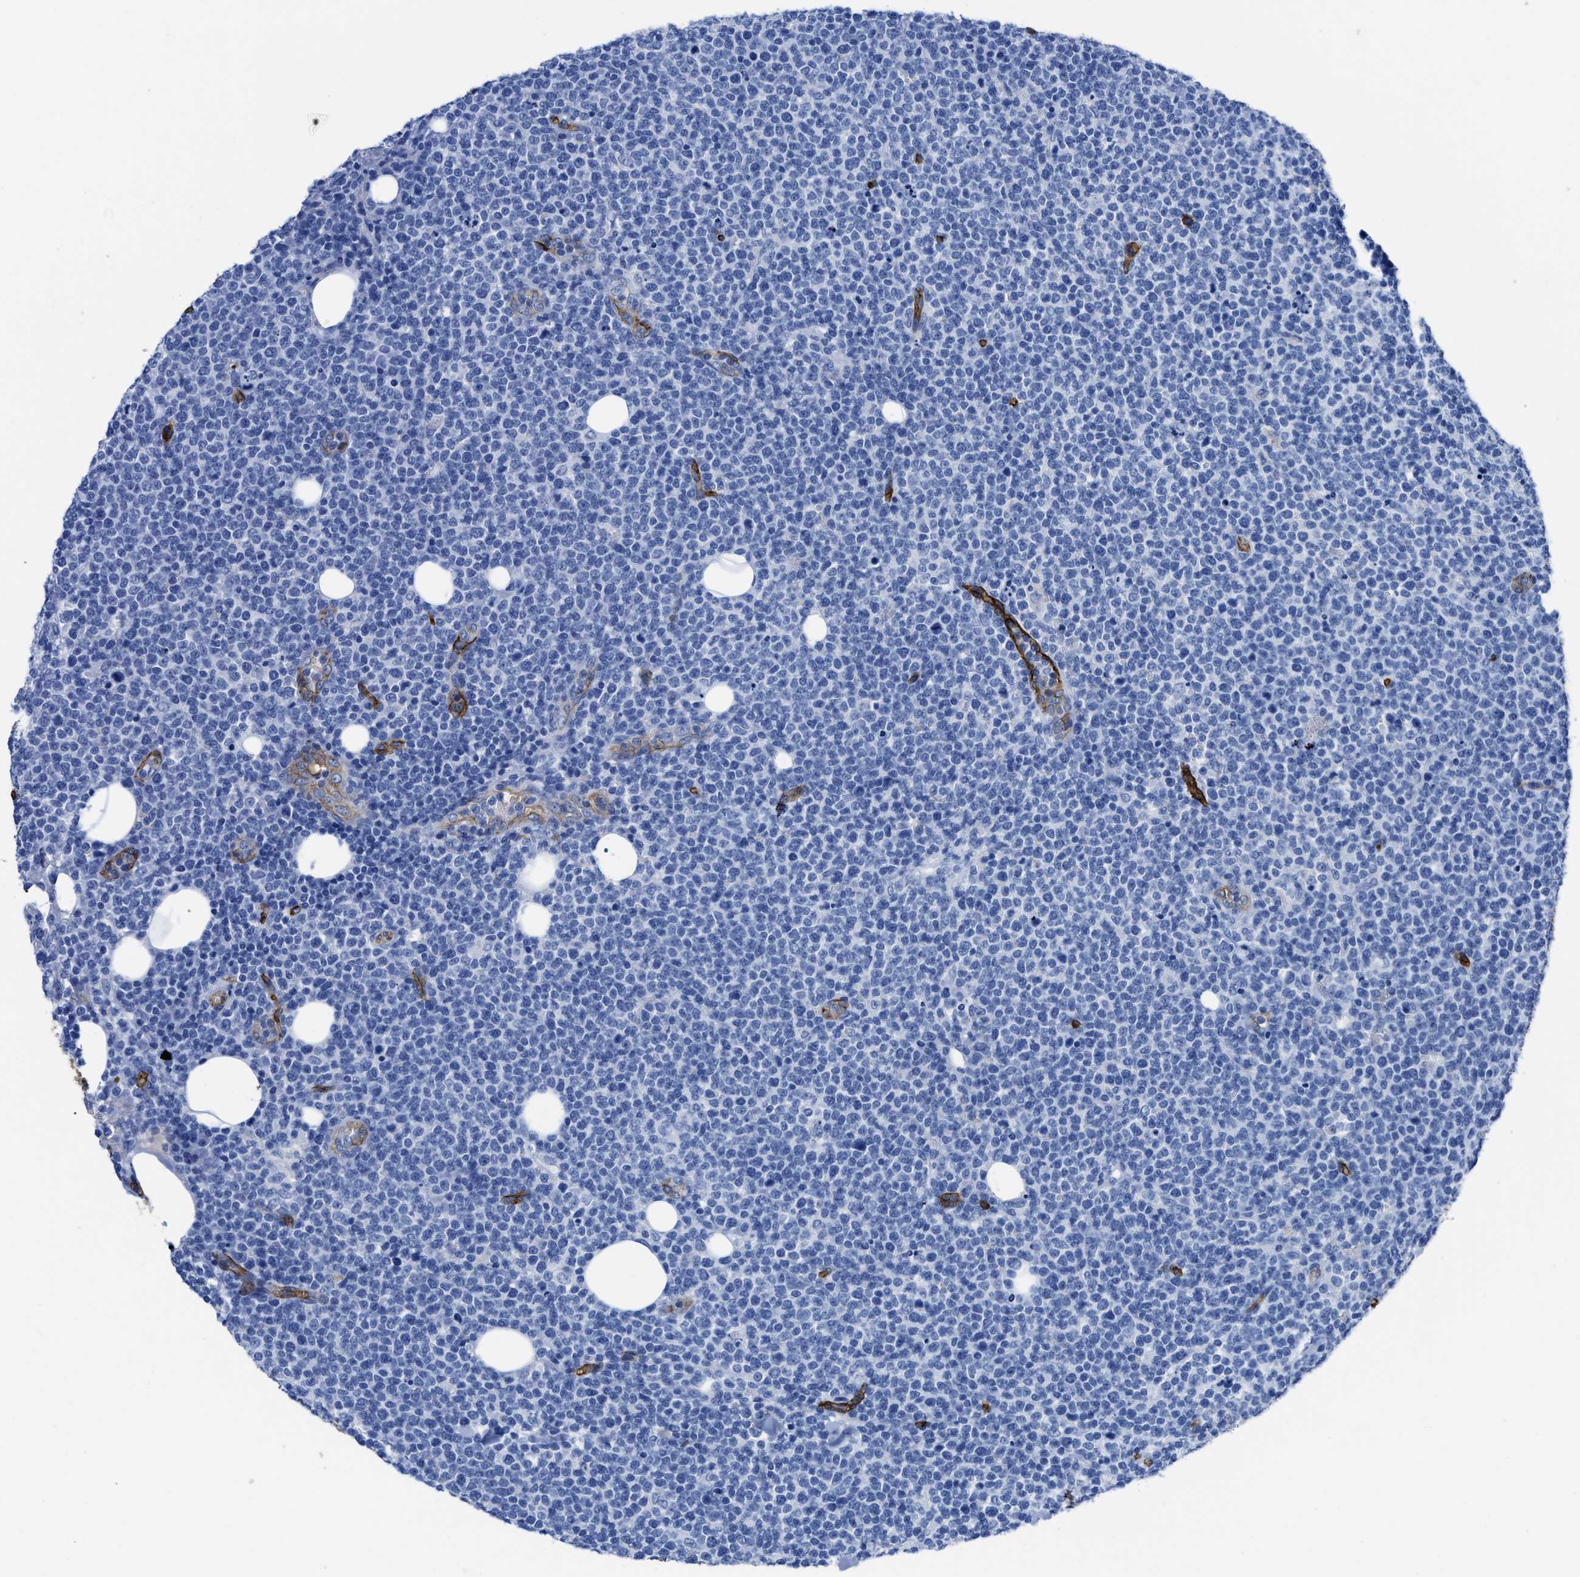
{"staining": {"intensity": "negative", "quantity": "none", "location": "none"}, "tissue": "lymphoma", "cell_type": "Tumor cells", "image_type": "cancer", "snomed": [{"axis": "morphology", "description": "Malignant lymphoma, non-Hodgkin's type, High grade"}, {"axis": "topography", "description": "Lymph node"}], "caption": "Immunohistochemical staining of human malignant lymphoma, non-Hodgkin's type (high-grade) displays no significant positivity in tumor cells.", "gene": "AQP1", "patient": {"sex": "male", "age": 61}}